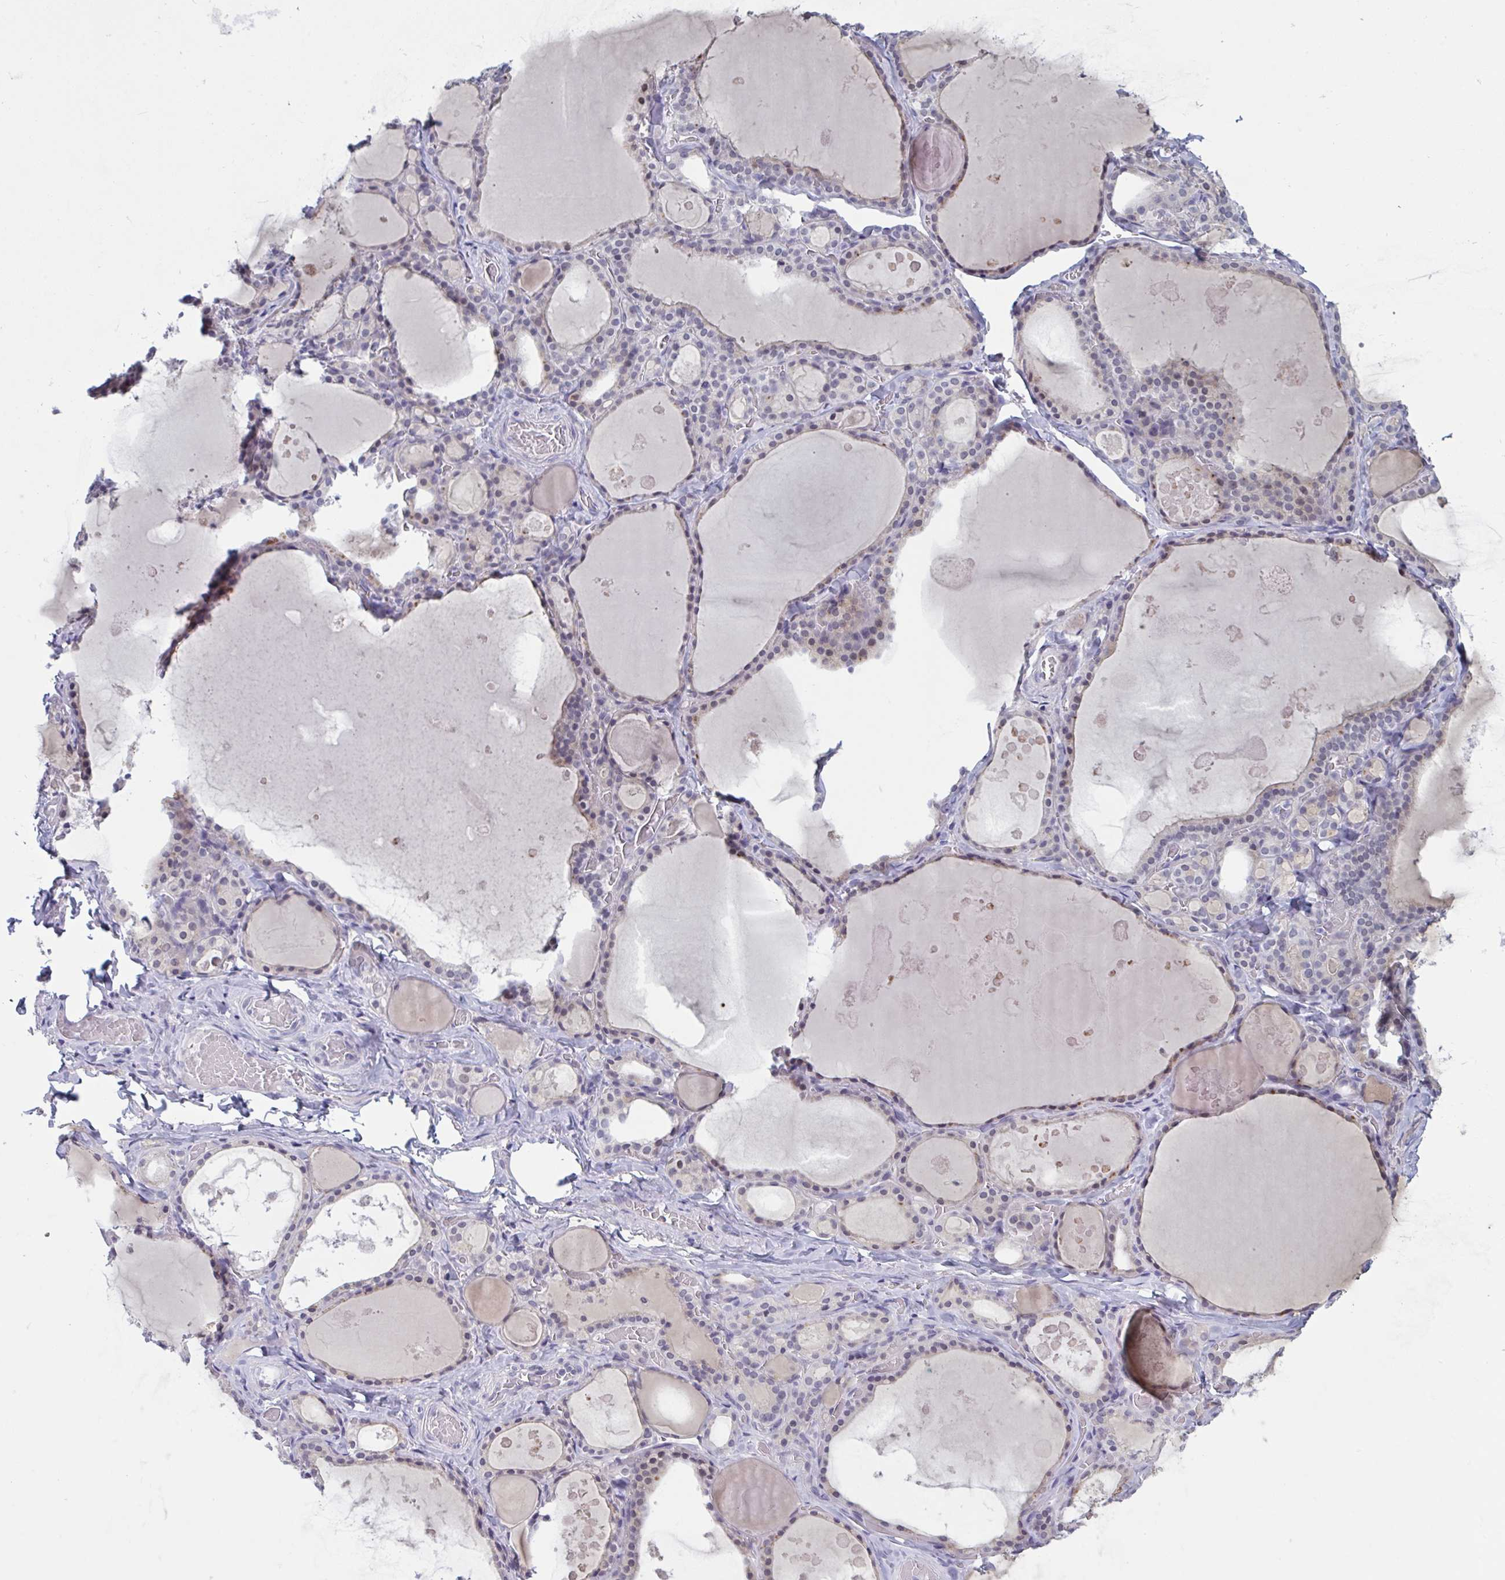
{"staining": {"intensity": "moderate", "quantity": "<25%", "location": "cytoplasmic/membranous"}, "tissue": "thyroid gland", "cell_type": "Glandular cells", "image_type": "normal", "snomed": [{"axis": "morphology", "description": "Normal tissue, NOS"}, {"axis": "topography", "description": "Thyroid gland"}], "caption": "Immunohistochemistry (IHC) of normal thyroid gland reveals low levels of moderate cytoplasmic/membranous positivity in about <25% of glandular cells. The protein is stained brown, and the nuclei are stained in blue (DAB IHC with brightfield microscopy, high magnification).", "gene": "TCEAL8", "patient": {"sex": "male", "age": 56}}